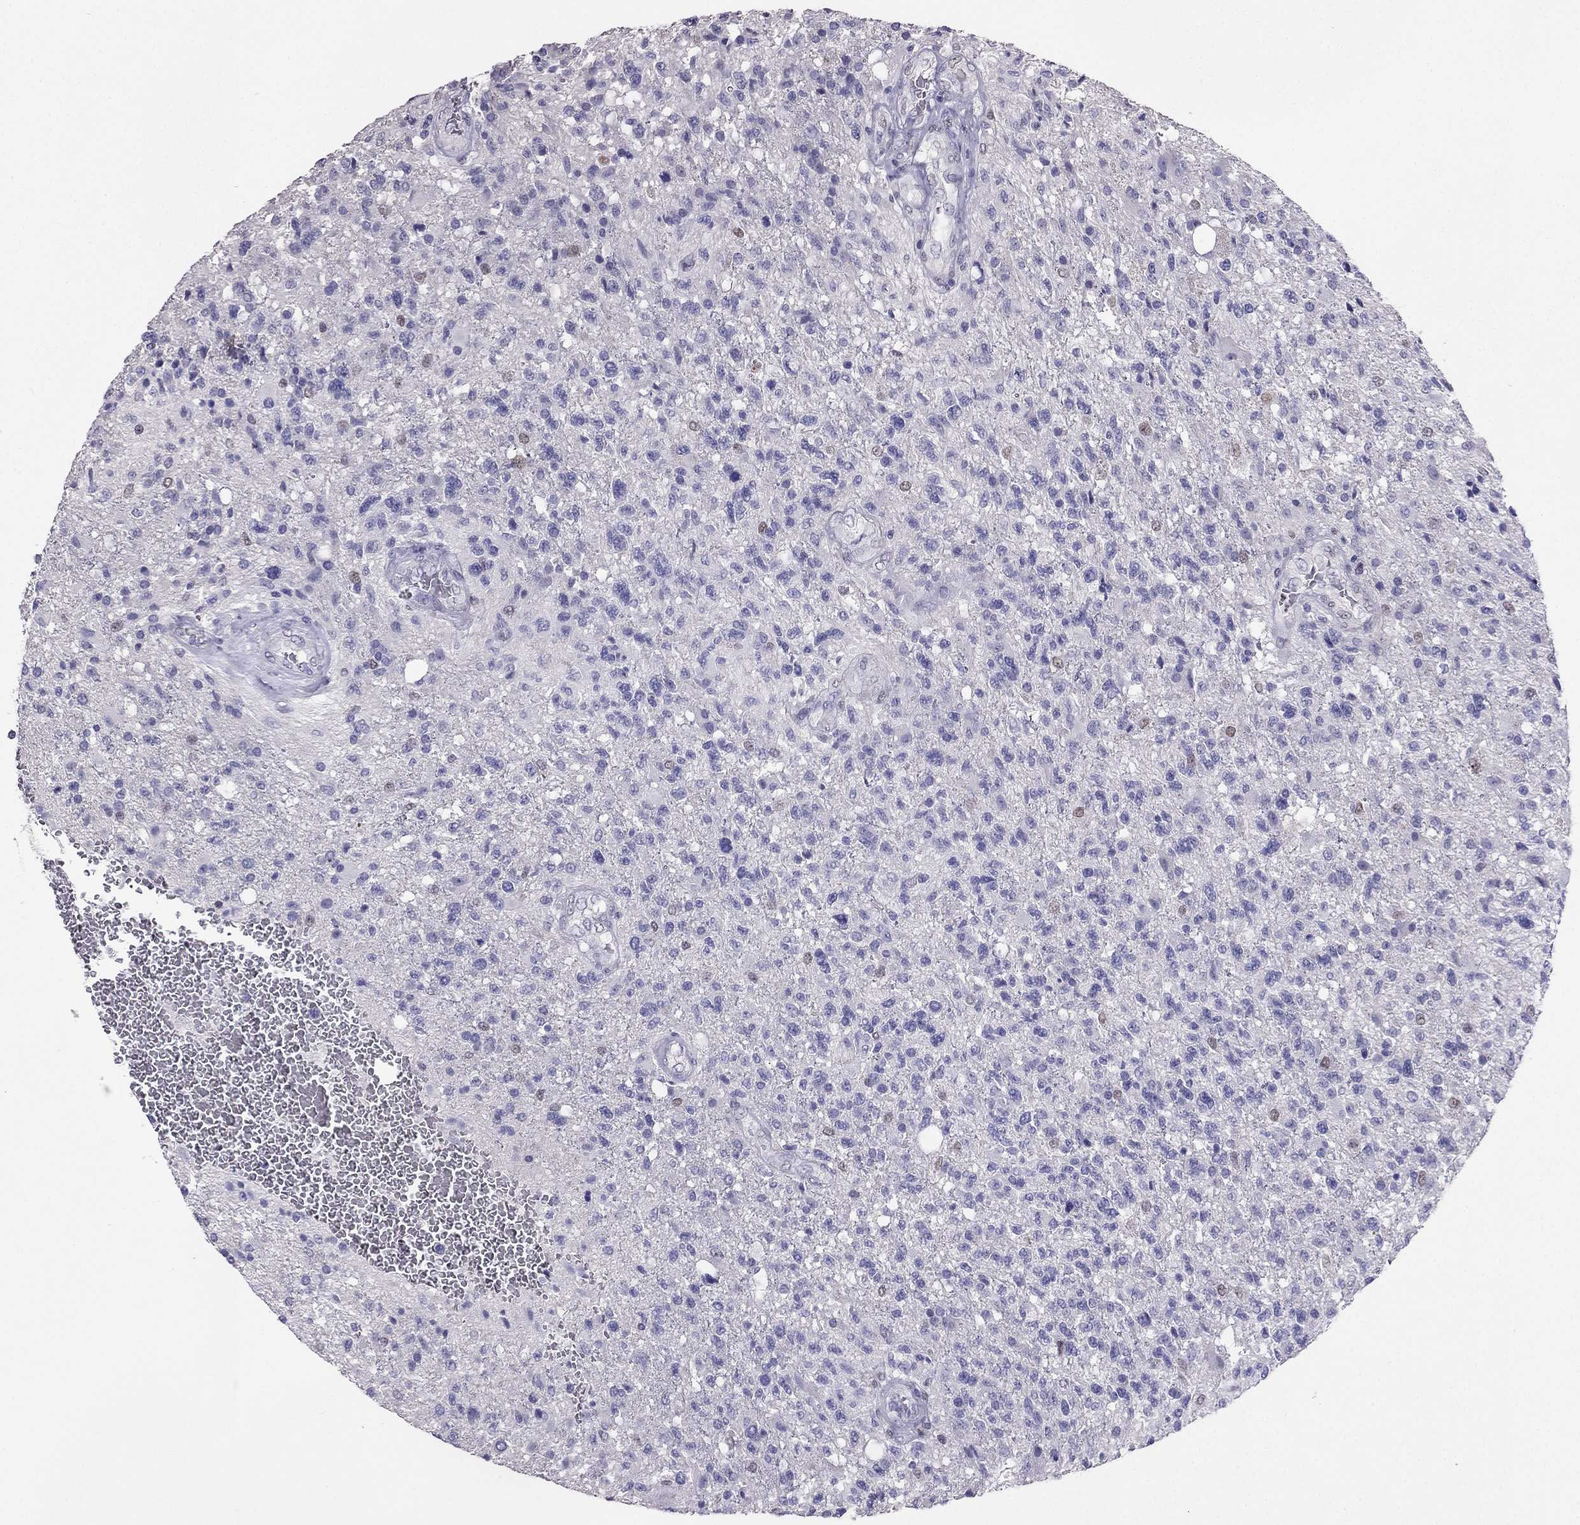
{"staining": {"intensity": "negative", "quantity": "none", "location": "none"}, "tissue": "glioma", "cell_type": "Tumor cells", "image_type": "cancer", "snomed": [{"axis": "morphology", "description": "Glioma, malignant, High grade"}, {"axis": "topography", "description": "Brain"}], "caption": "DAB immunohistochemical staining of high-grade glioma (malignant) displays no significant expression in tumor cells. Nuclei are stained in blue.", "gene": "ARID3A", "patient": {"sex": "male", "age": 56}}